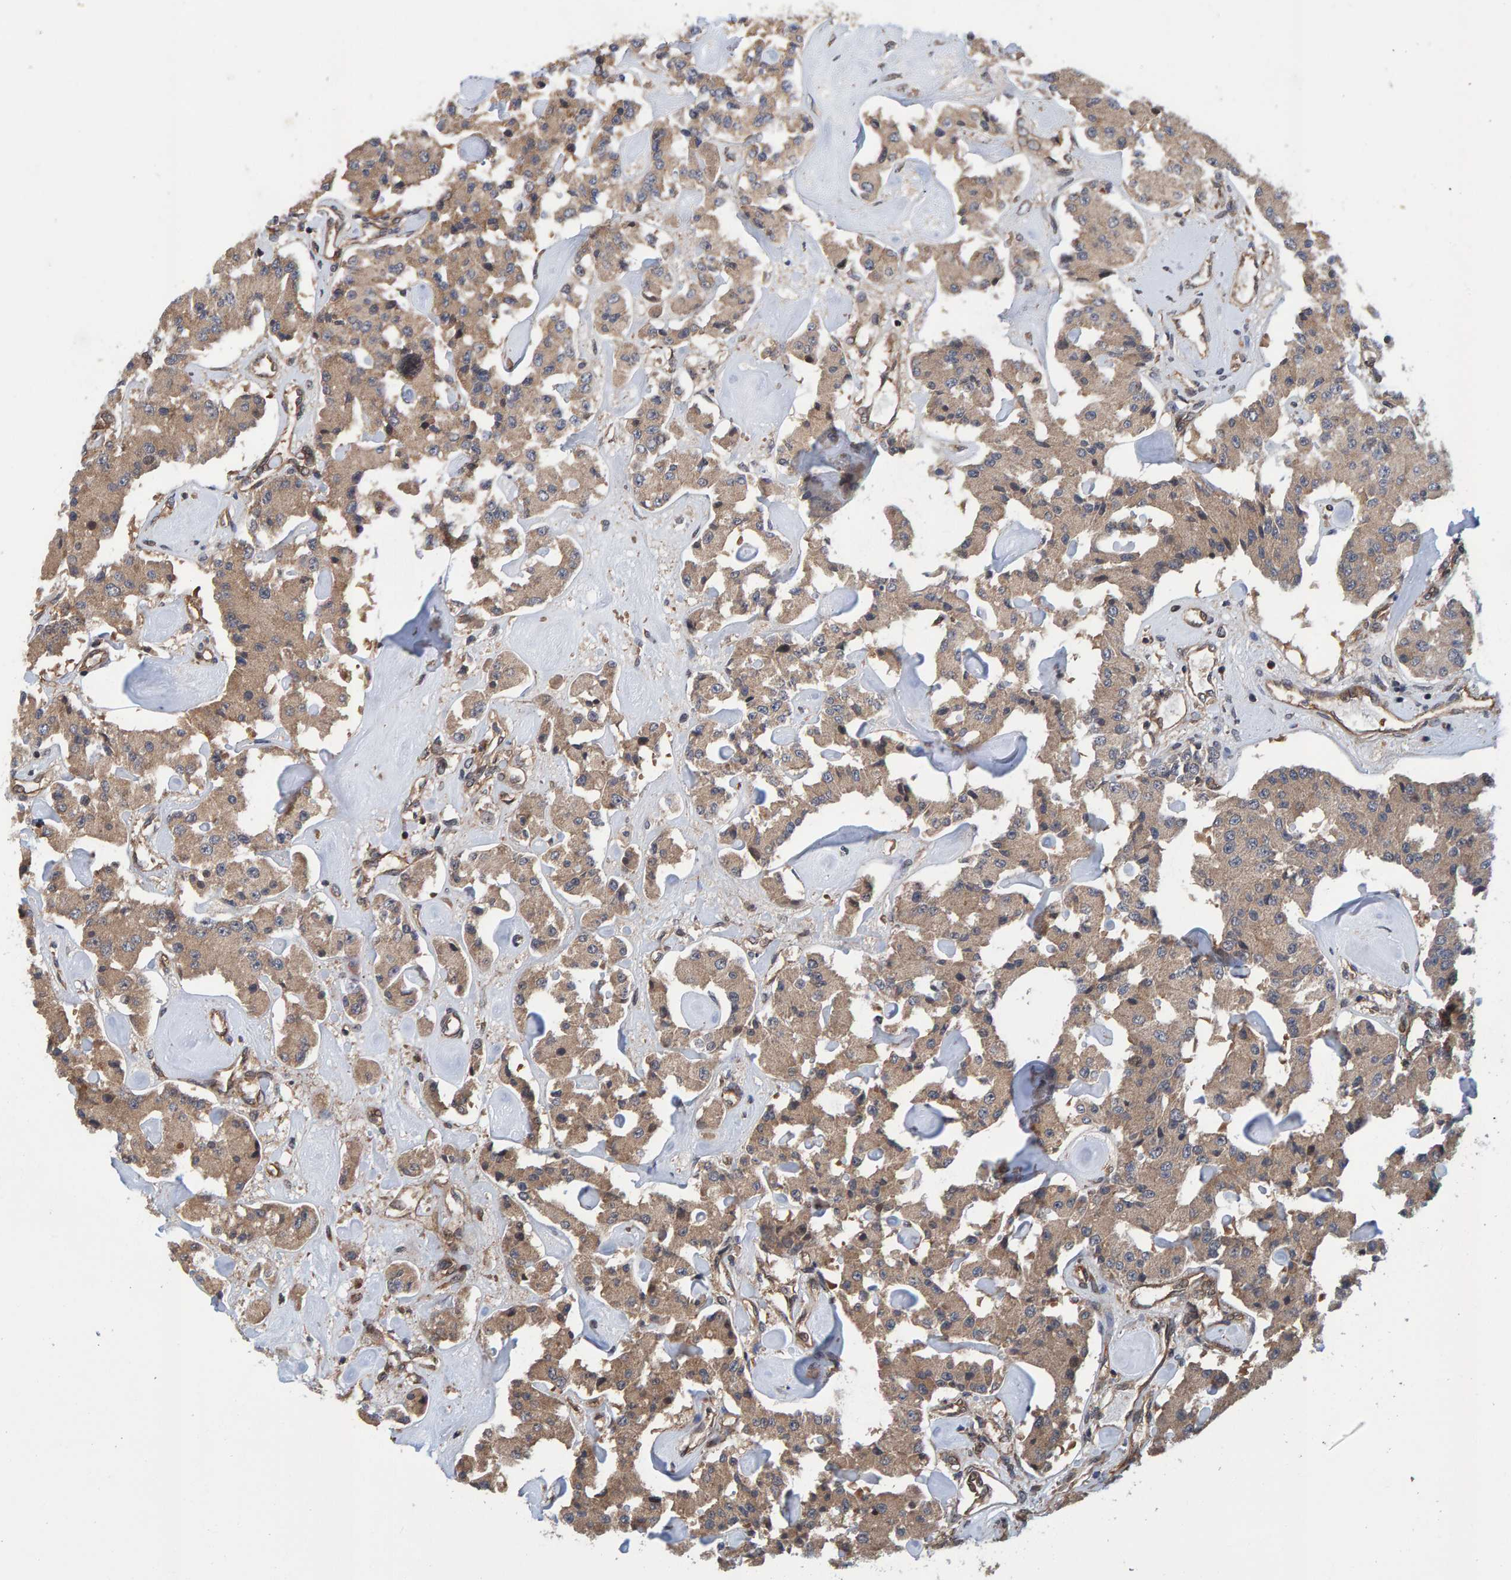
{"staining": {"intensity": "moderate", "quantity": ">75%", "location": "cytoplasmic/membranous"}, "tissue": "carcinoid", "cell_type": "Tumor cells", "image_type": "cancer", "snomed": [{"axis": "morphology", "description": "Carcinoid, malignant, NOS"}, {"axis": "topography", "description": "Pancreas"}], "caption": "IHC (DAB) staining of human carcinoid demonstrates moderate cytoplasmic/membranous protein expression in approximately >75% of tumor cells.", "gene": "SCRN2", "patient": {"sex": "male", "age": 41}}